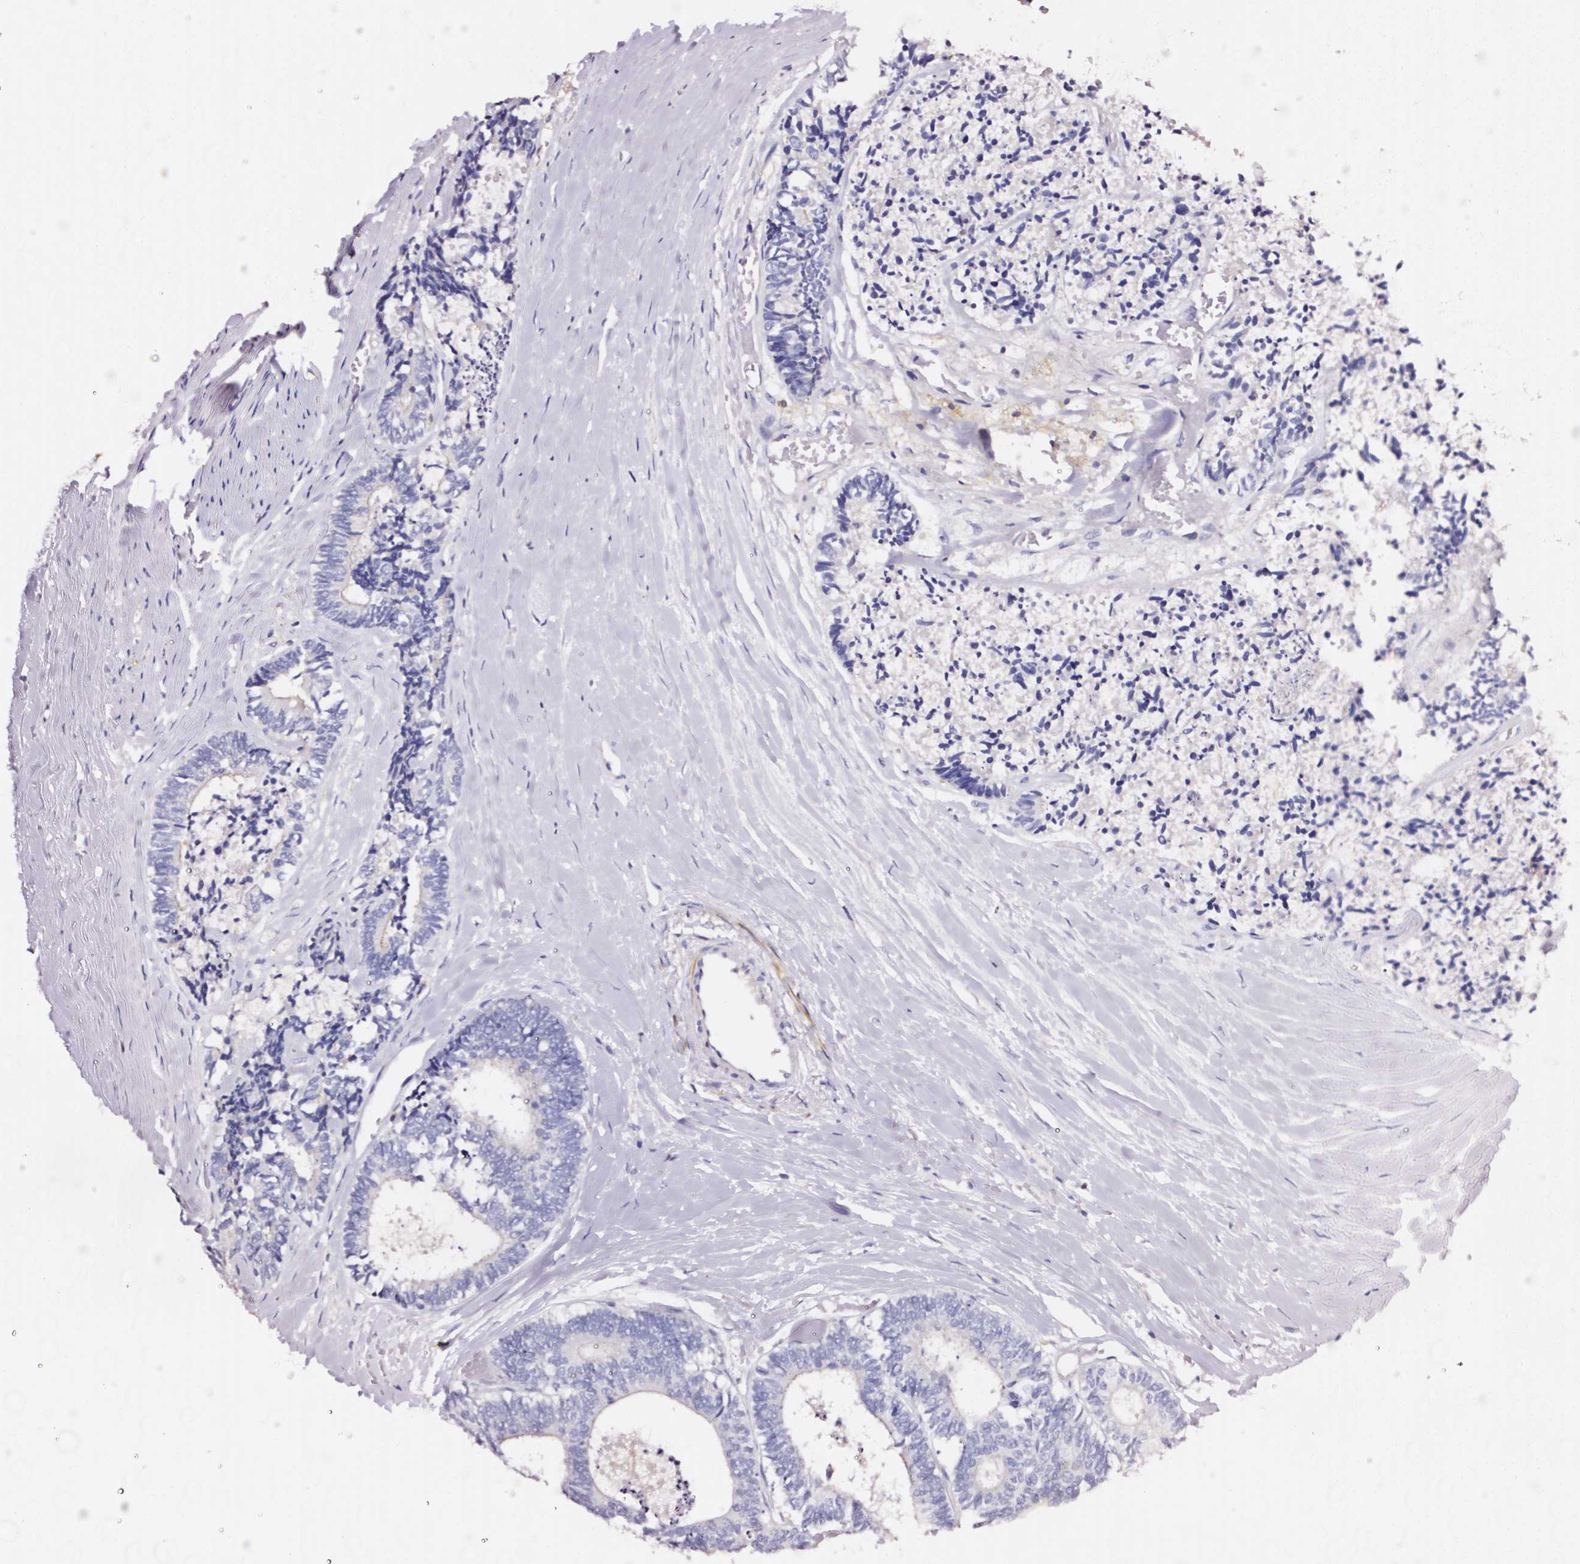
{"staining": {"intensity": "negative", "quantity": "none", "location": "none"}, "tissue": "colorectal cancer", "cell_type": "Tumor cells", "image_type": "cancer", "snomed": [{"axis": "morphology", "description": "Adenocarcinoma, NOS"}, {"axis": "topography", "description": "Colon"}, {"axis": "topography", "description": "Rectum"}], "caption": "This micrograph is of adenocarcinoma (colorectal) stained with immunohistochemistry to label a protein in brown with the nuclei are counter-stained blue. There is no expression in tumor cells. (Brightfield microscopy of DAB immunohistochemistry (IHC) at high magnification).", "gene": "CYB561A3", "patient": {"sex": "male", "age": 57}}